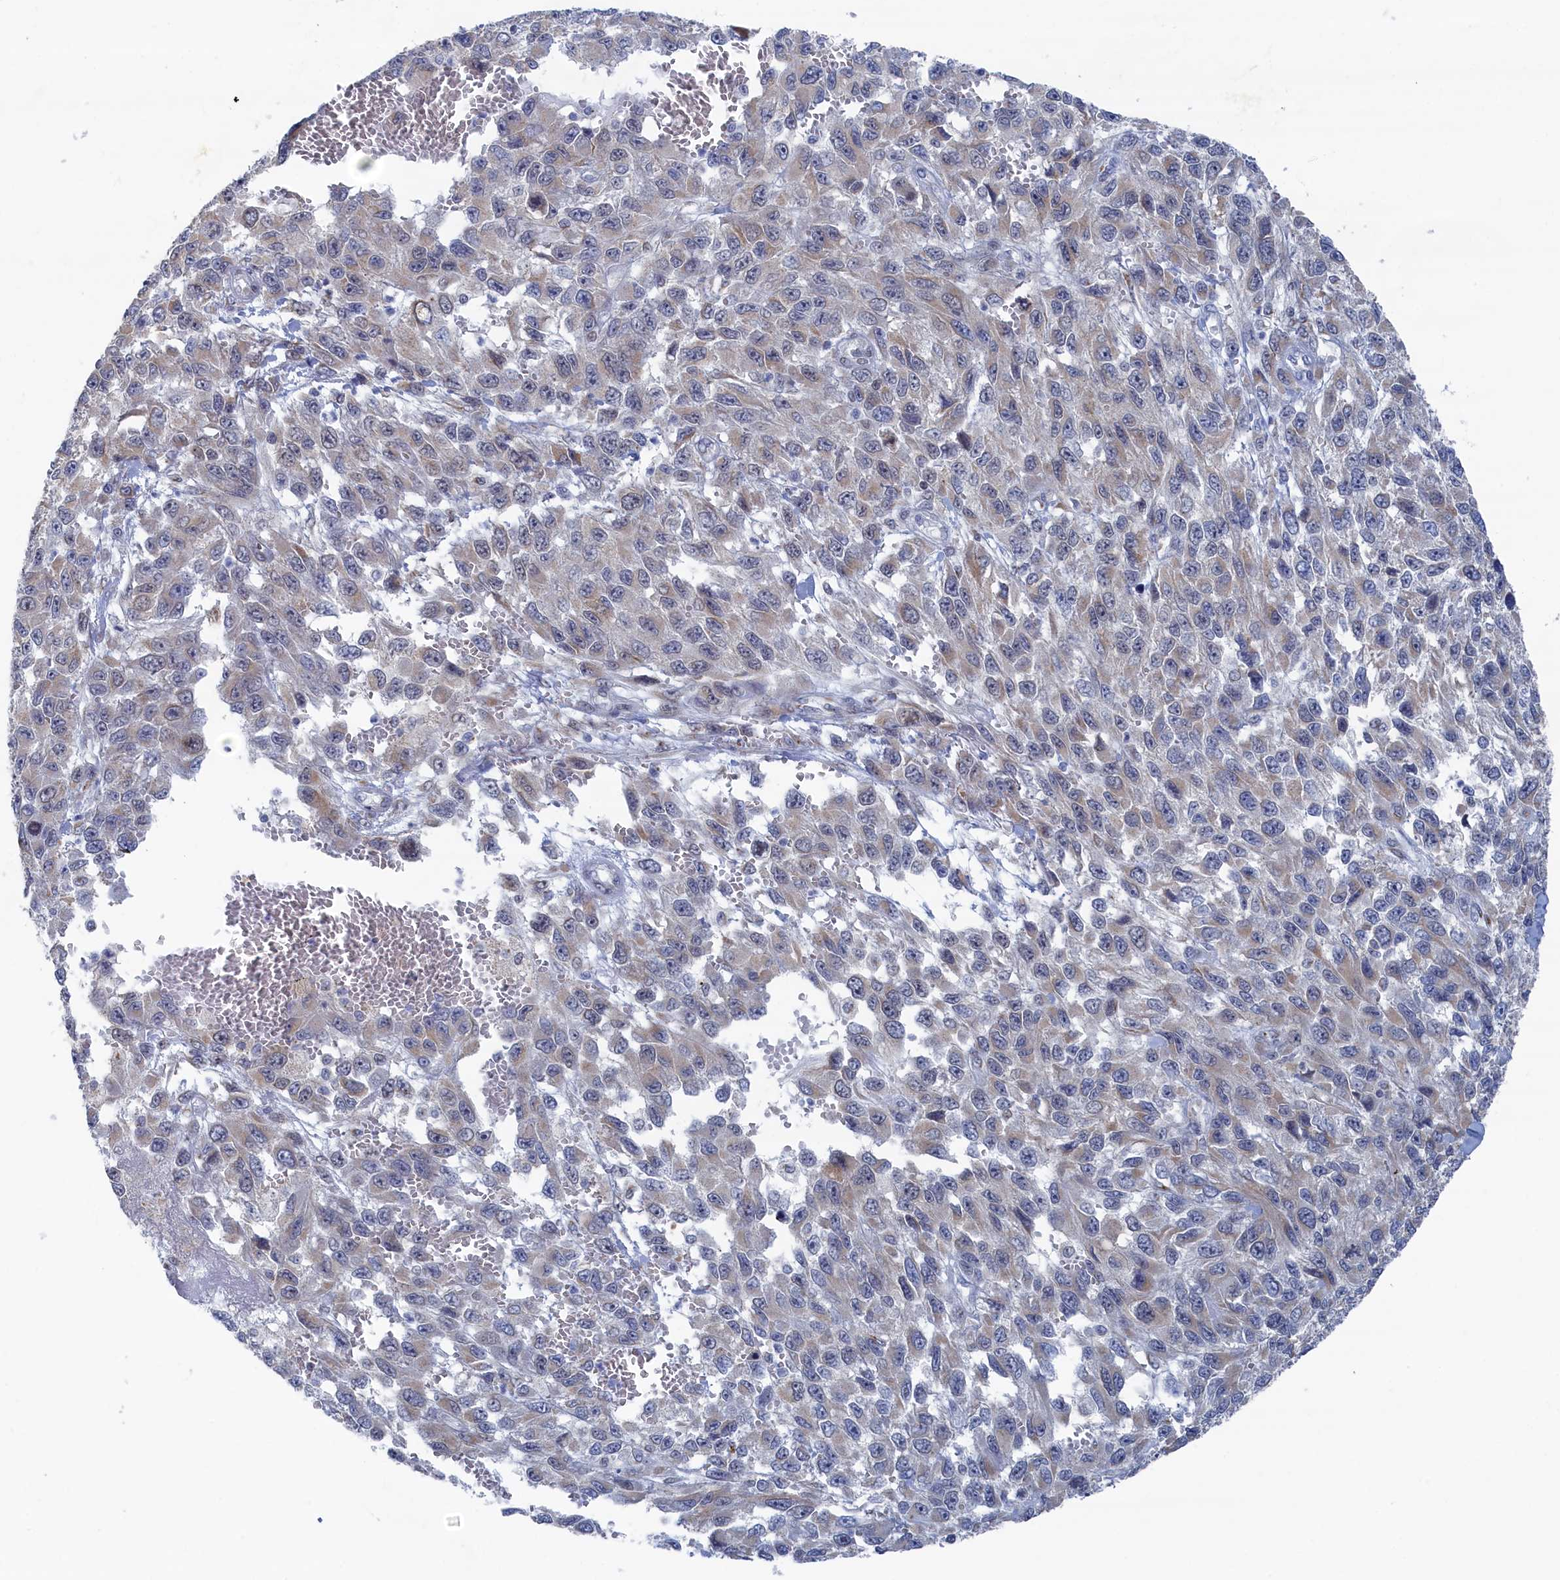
{"staining": {"intensity": "negative", "quantity": "none", "location": "none"}, "tissue": "melanoma", "cell_type": "Tumor cells", "image_type": "cancer", "snomed": [{"axis": "morphology", "description": "Normal tissue, NOS"}, {"axis": "morphology", "description": "Malignant melanoma, NOS"}, {"axis": "topography", "description": "Skin"}], "caption": "Tumor cells show no significant staining in malignant melanoma. (DAB immunohistochemistry (IHC), high magnification).", "gene": "IRX1", "patient": {"sex": "female", "age": 96}}